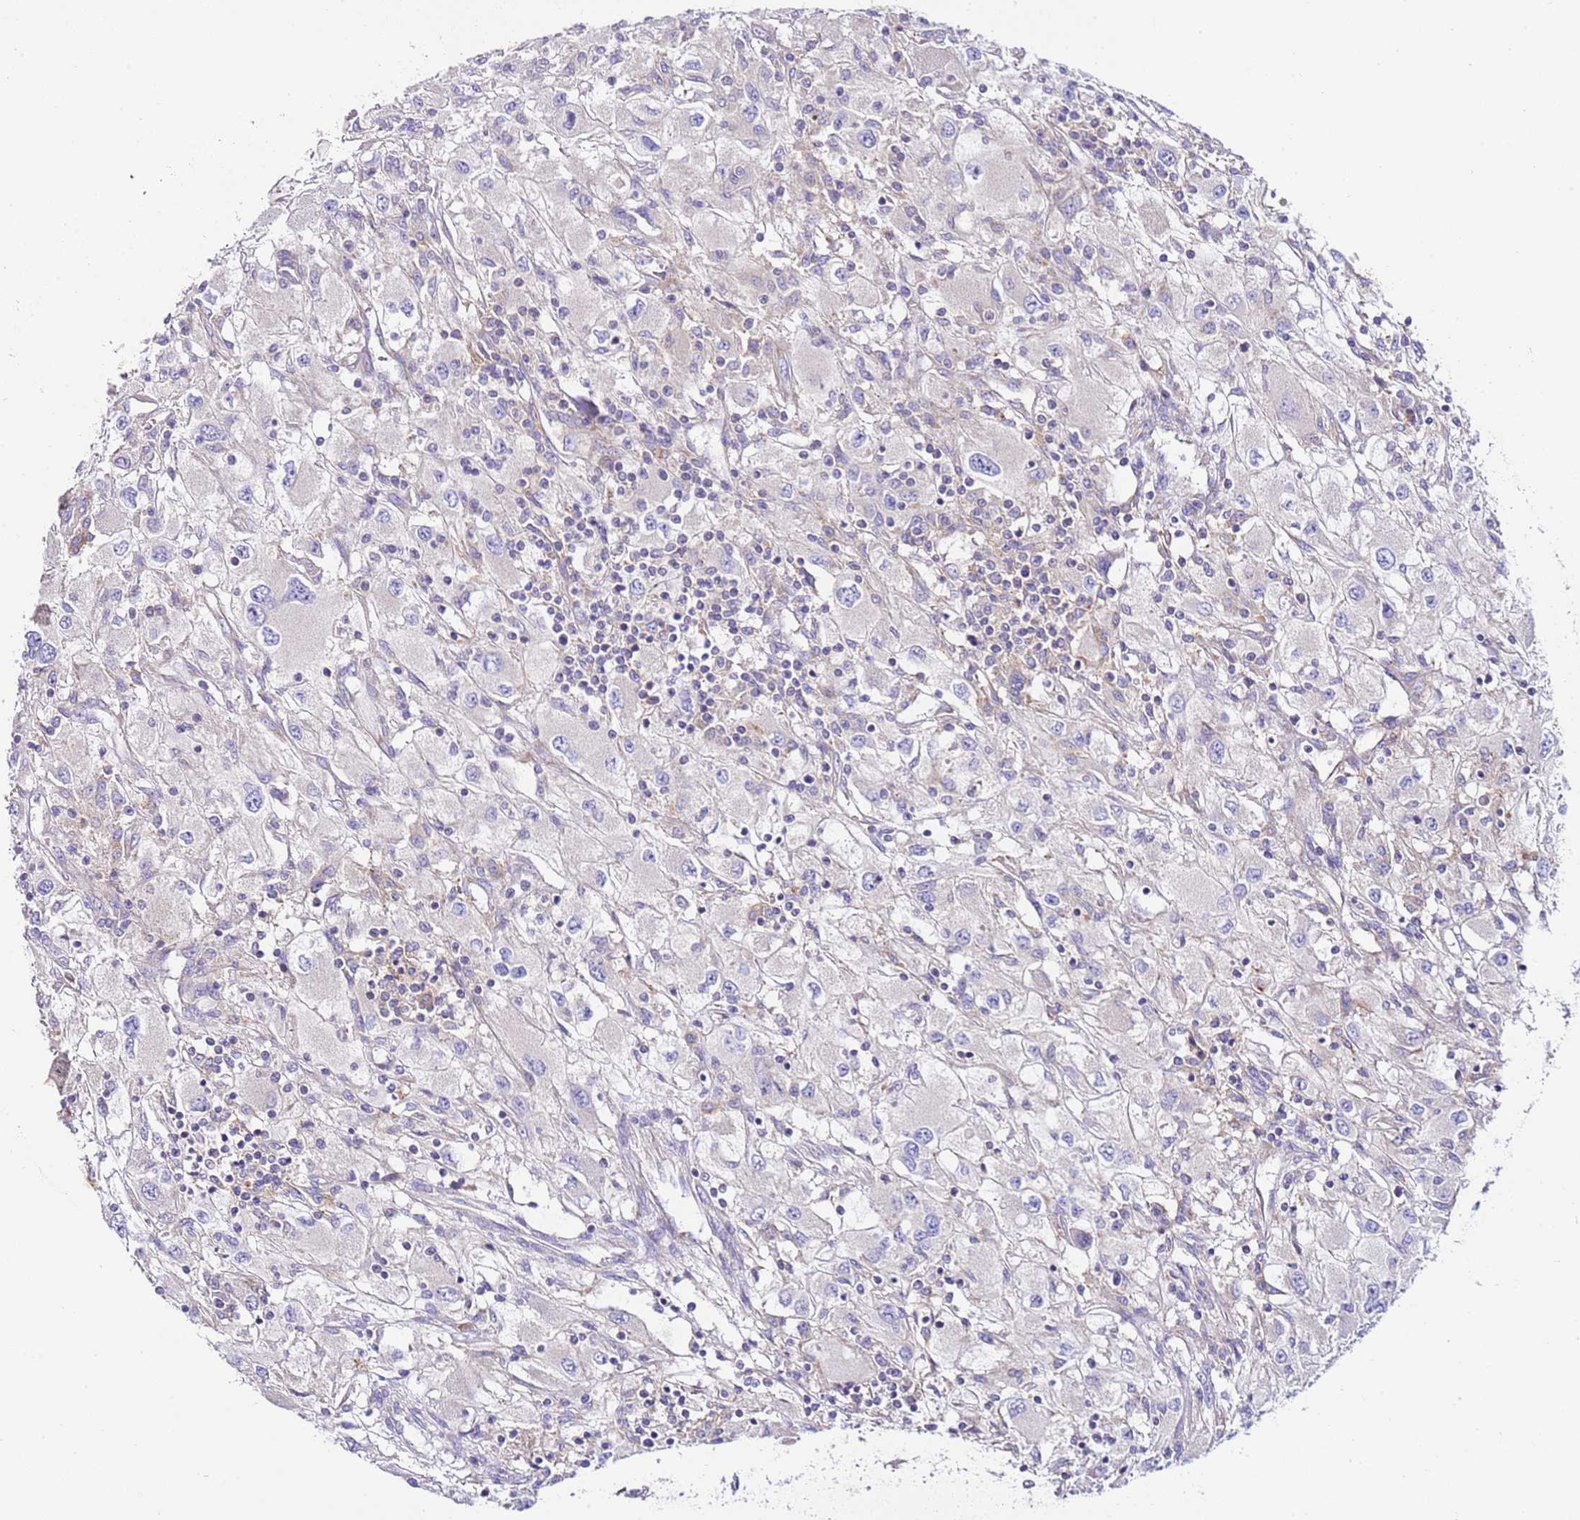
{"staining": {"intensity": "negative", "quantity": "none", "location": "none"}, "tissue": "renal cancer", "cell_type": "Tumor cells", "image_type": "cancer", "snomed": [{"axis": "morphology", "description": "Adenocarcinoma, NOS"}, {"axis": "topography", "description": "Kidney"}], "caption": "This is a histopathology image of immunohistochemistry staining of renal cancer (adenocarcinoma), which shows no positivity in tumor cells.", "gene": "RPS10", "patient": {"sex": "female", "age": 67}}